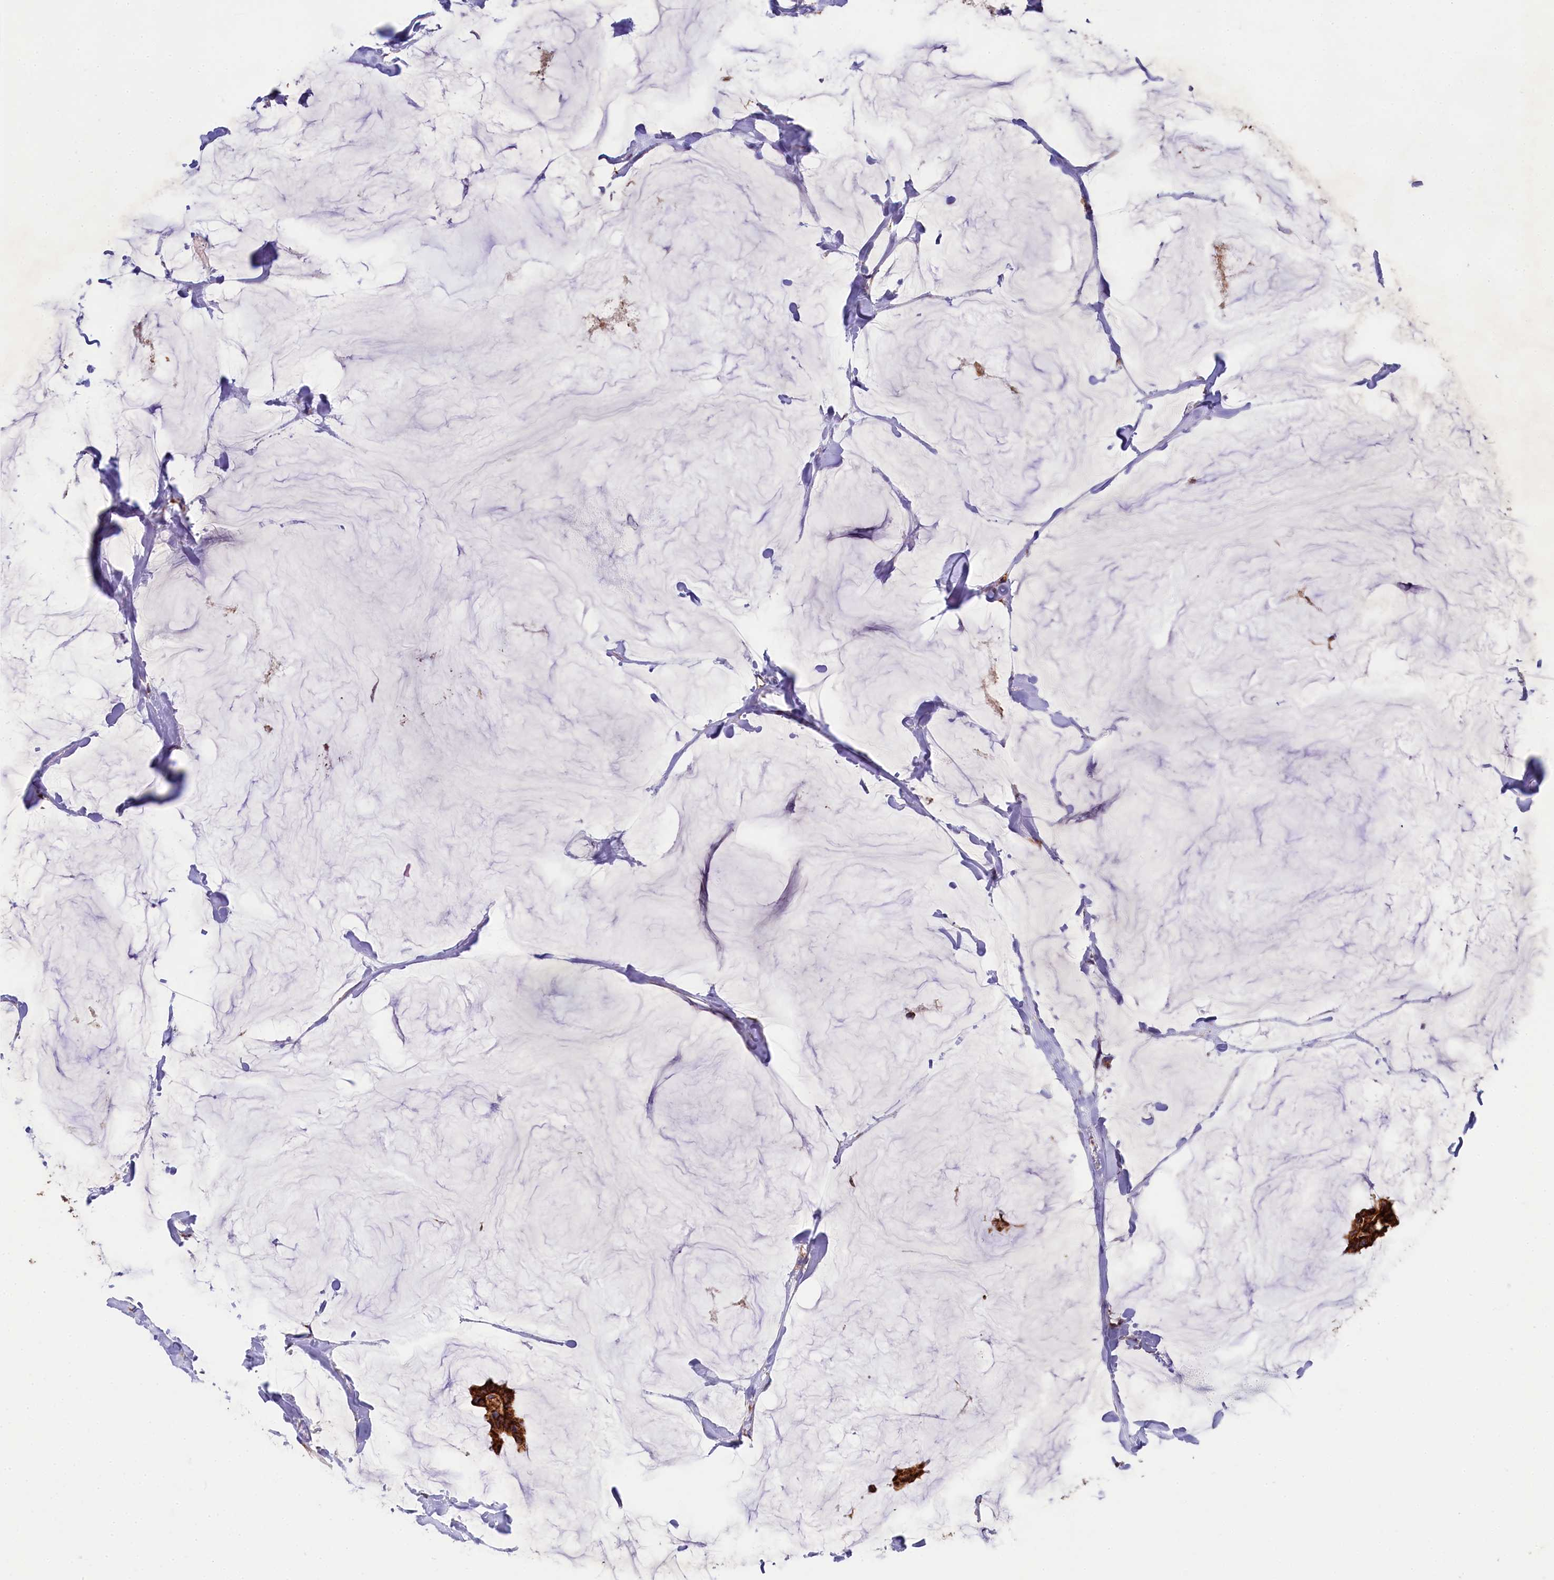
{"staining": {"intensity": "strong", "quantity": ">75%", "location": "cytoplasmic/membranous"}, "tissue": "breast cancer", "cell_type": "Tumor cells", "image_type": "cancer", "snomed": [{"axis": "morphology", "description": "Duct carcinoma"}, {"axis": "topography", "description": "Breast"}], "caption": "Breast cancer (intraductal carcinoma) tissue reveals strong cytoplasmic/membranous staining in approximately >75% of tumor cells, visualized by immunohistochemistry.", "gene": "CLYBL", "patient": {"sex": "female", "age": 93}}